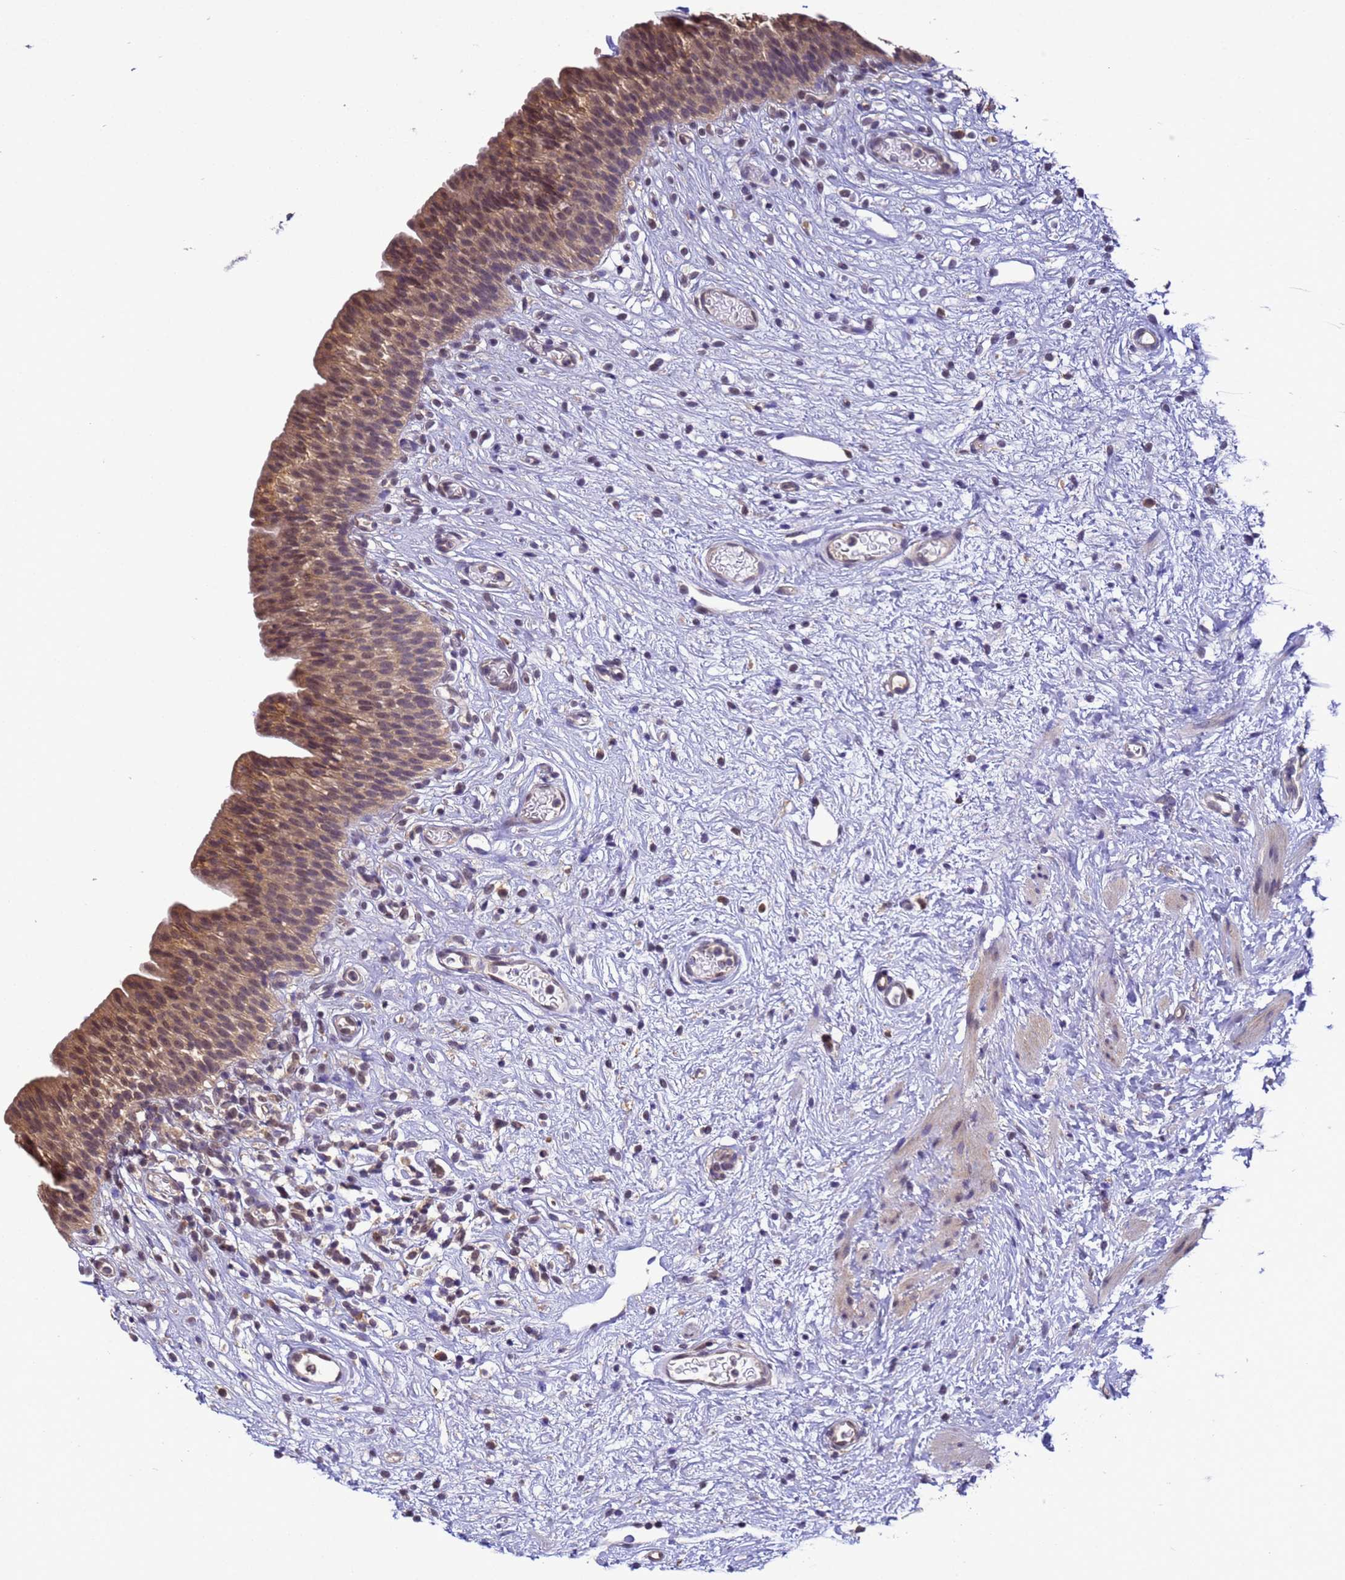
{"staining": {"intensity": "moderate", "quantity": ">75%", "location": "cytoplasmic/membranous,nuclear"}, "tissue": "urinary bladder", "cell_type": "Urothelial cells", "image_type": "normal", "snomed": [{"axis": "morphology", "description": "Transitional cell carcinoma in-situ"}, {"axis": "topography", "description": "Urinary bladder"}], "caption": "Urothelial cells display moderate cytoplasmic/membranous,nuclear expression in approximately >75% of cells in benign urinary bladder. (IHC, brightfield microscopy, high magnification).", "gene": "ZFP69B", "patient": {"sex": "male", "age": 74}}